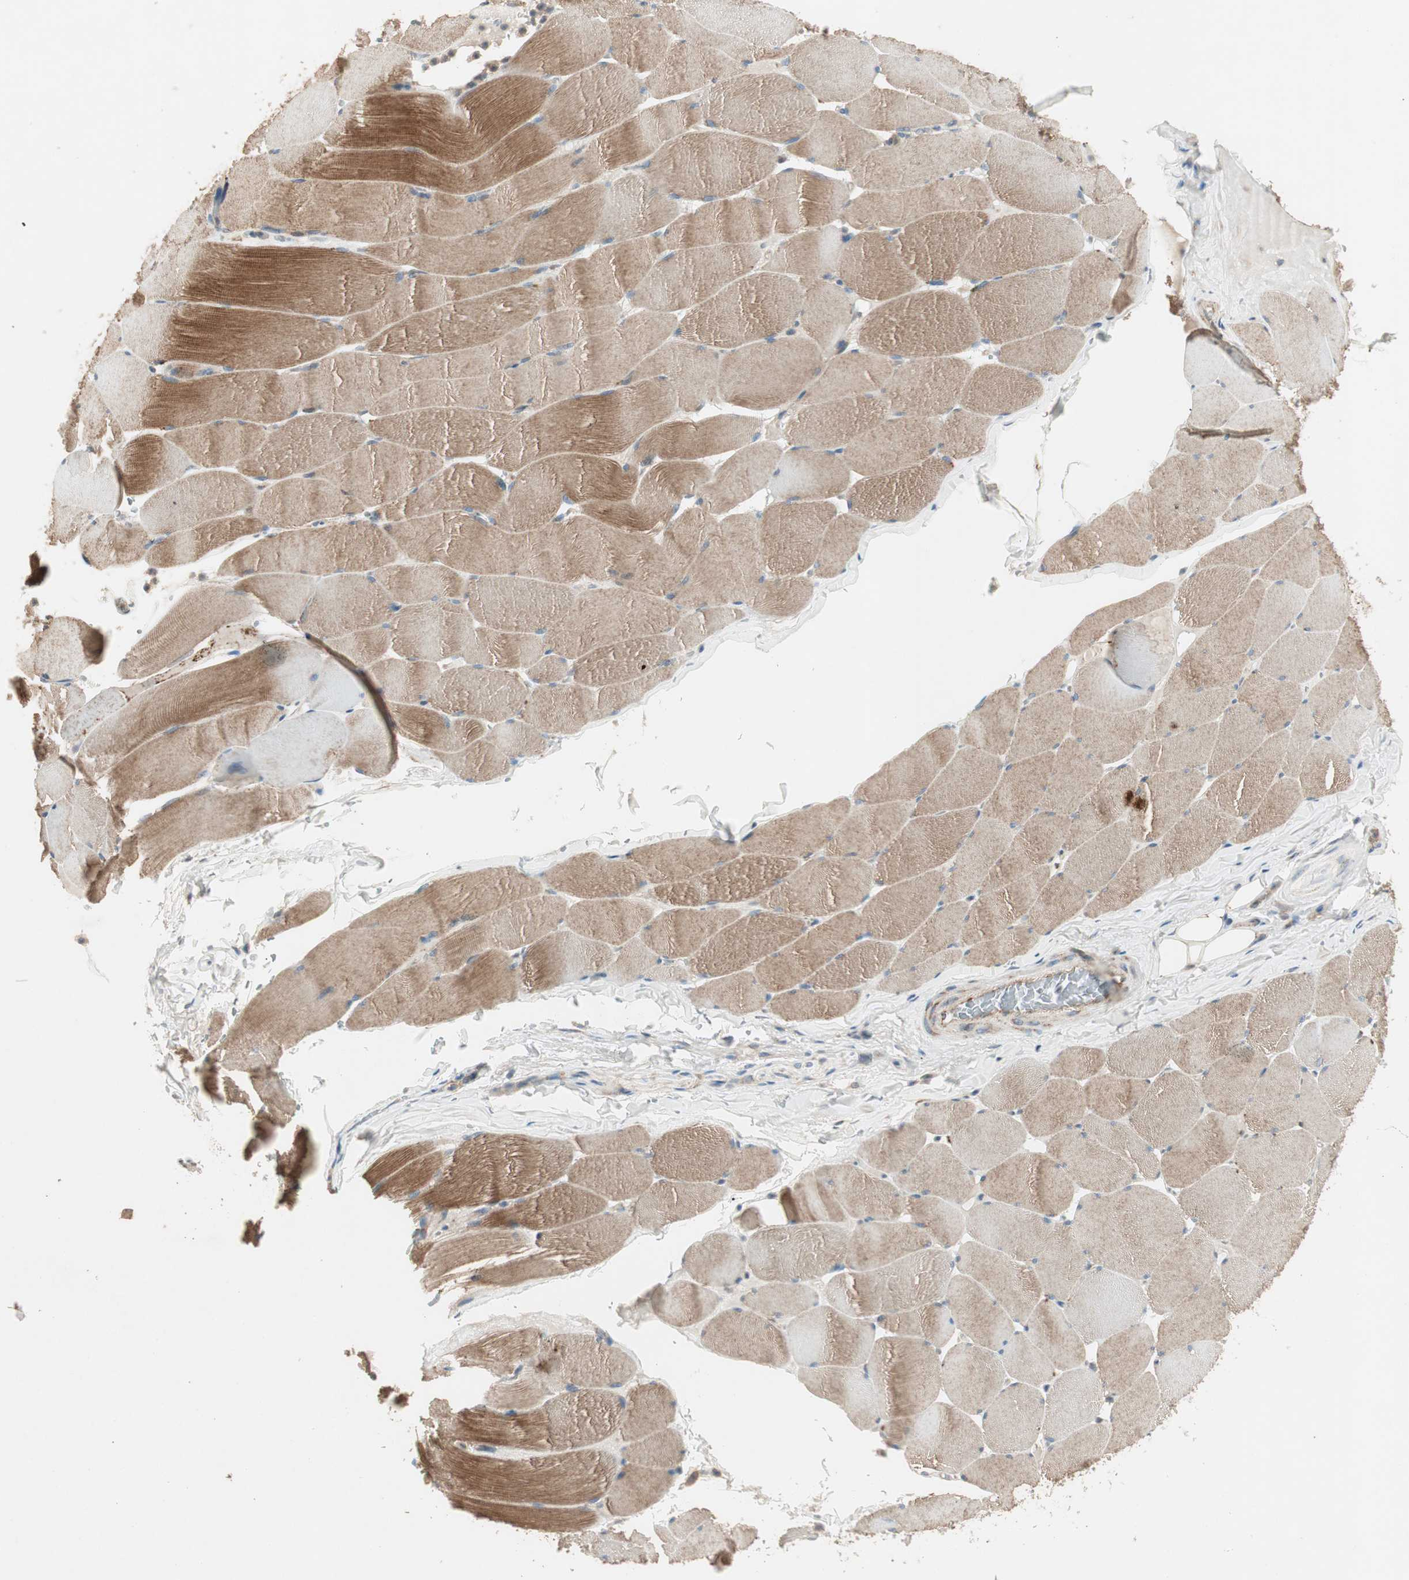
{"staining": {"intensity": "moderate", "quantity": ">75%", "location": "cytoplasmic/membranous"}, "tissue": "skeletal muscle", "cell_type": "Myocytes", "image_type": "normal", "snomed": [{"axis": "morphology", "description": "Normal tissue, NOS"}, {"axis": "topography", "description": "Skeletal muscle"}], "caption": "Skeletal muscle was stained to show a protein in brown. There is medium levels of moderate cytoplasmic/membranous expression in approximately >75% of myocytes. Immunohistochemistry (ihc) stains the protein of interest in brown and the nuclei are stained blue.", "gene": "CHADL", "patient": {"sex": "male", "age": 62}}